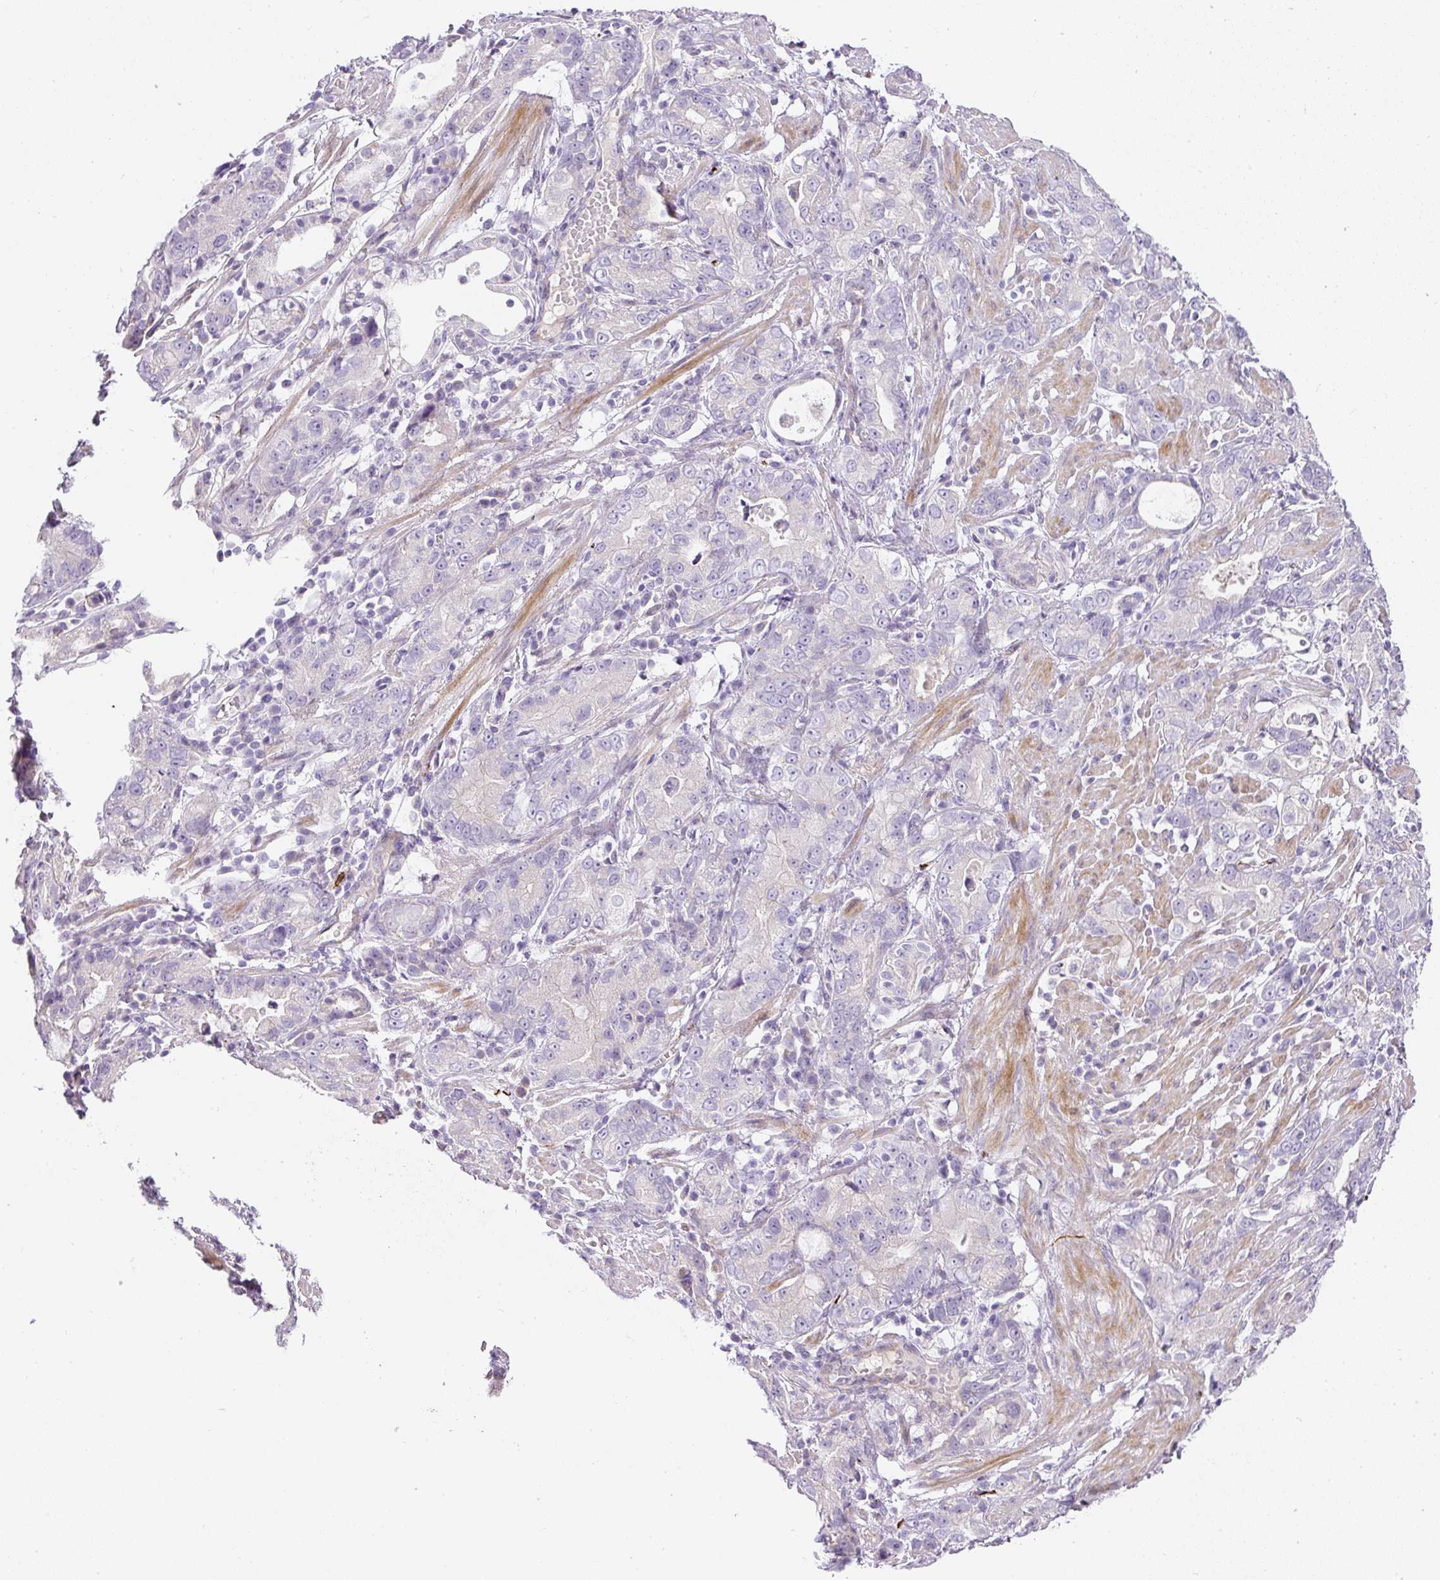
{"staining": {"intensity": "negative", "quantity": "none", "location": "none"}, "tissue": "stomach cancer", "cell_type": "Tumor cells", "image_type": "cancer", "snomed": [{"axis": "morphology", "description": "Adenocarcinoma, NOS"}, {"axis": "topography", "description": "Stomach"}], "caption": "Tumor cells are negative for protein expression in human adenocarcinoma (stomach).", "gene": "RAX2", "patient": {"sex": "male", "age": 55}}